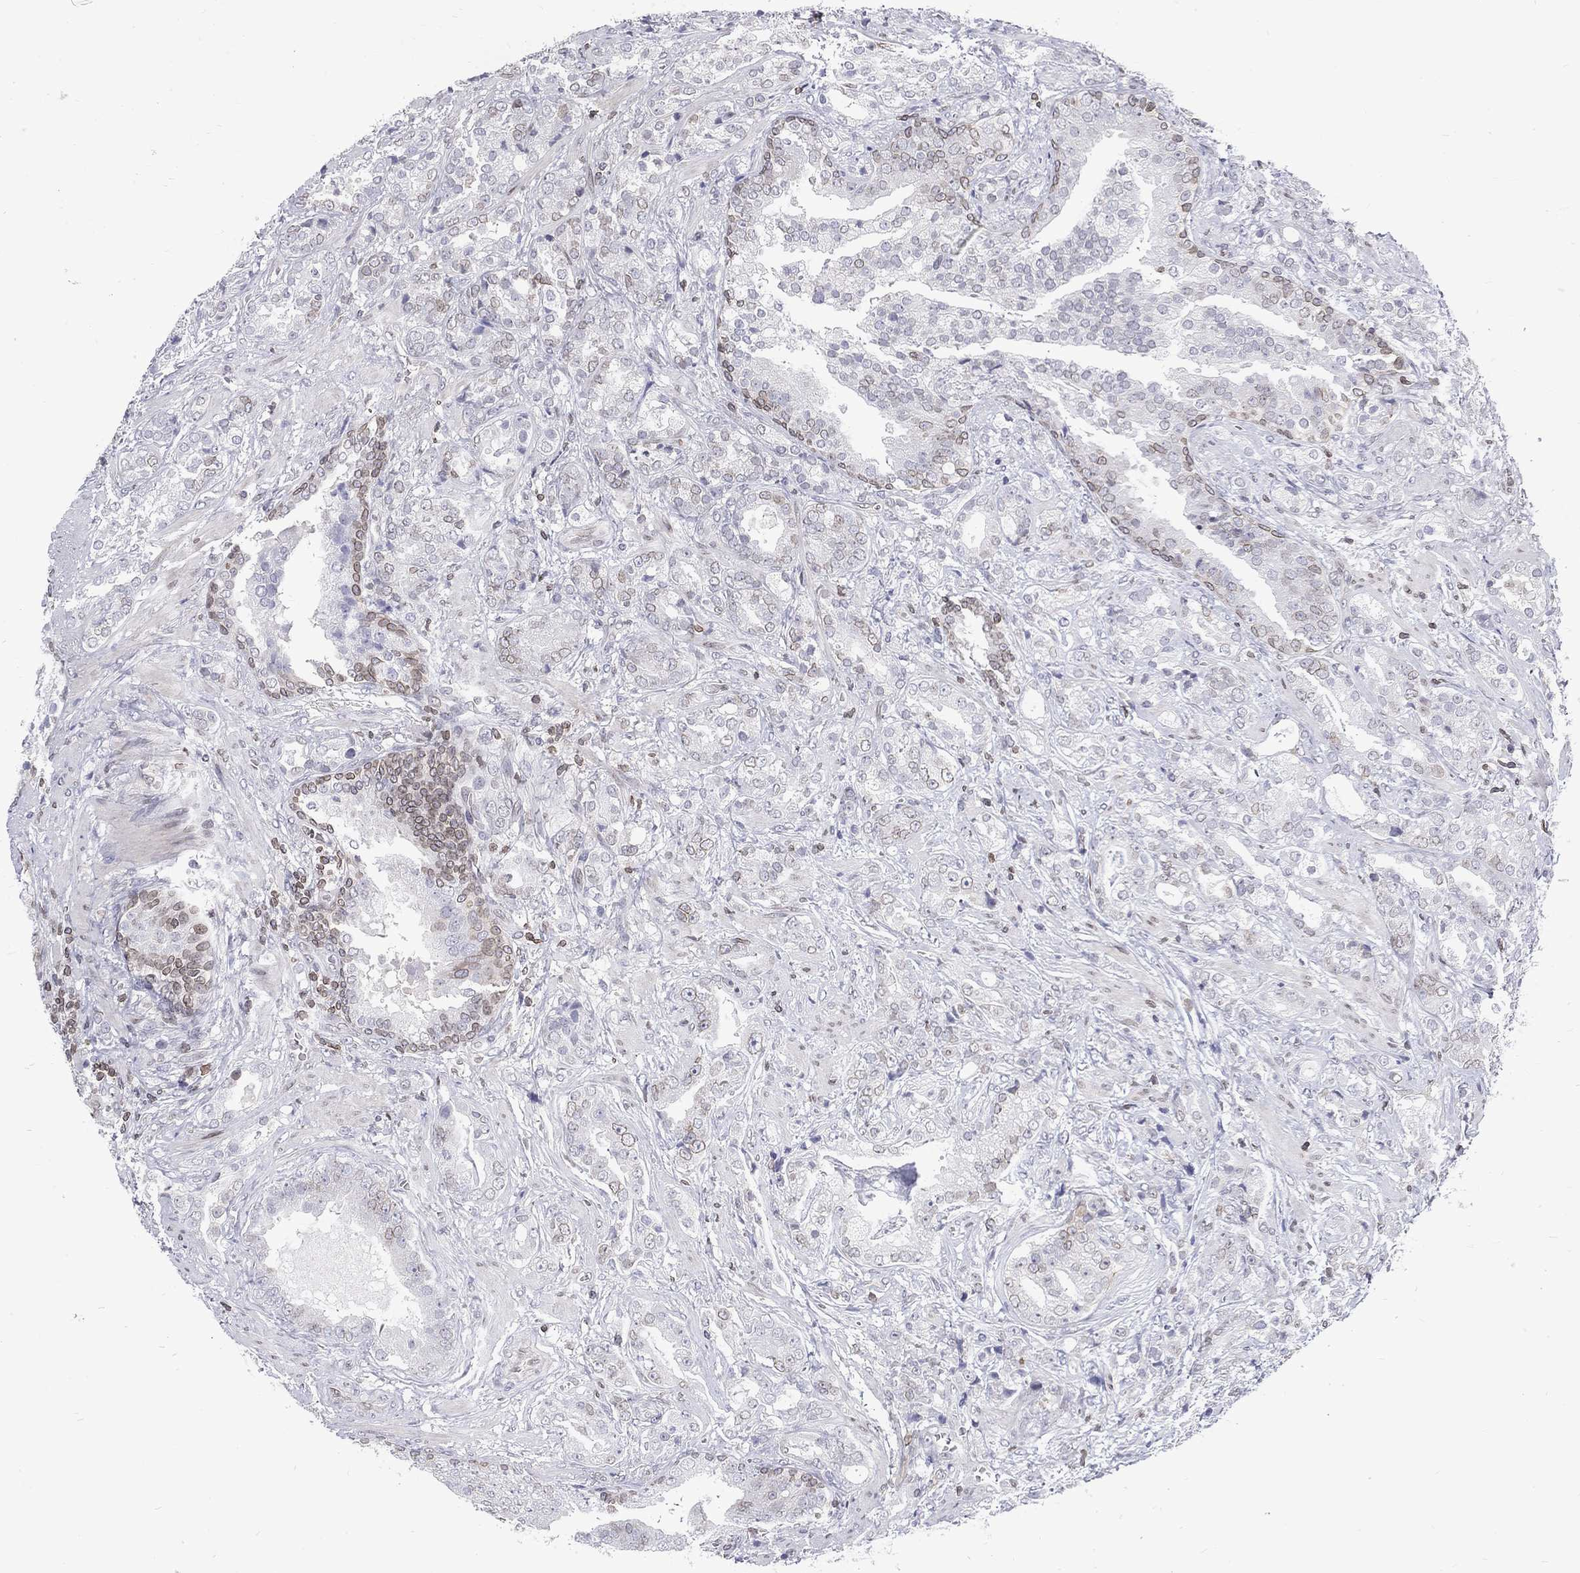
{"staining": {"intensity": "weak", "quantity": "<25%", "location": "nuclear"}, "tissue": "prostate cancer", "cell_type": "Tumor cells", "image_type": "cancer", "snomed": [{"axis": "morphology", "description": "Adenocarcinoma, NOS"}, {"axis": "topography", "description": "Prostate"}], "caption": "DAB (3,3'-diaminobenzidine) immunohistochemical staining of adenocarcinoma (prostate) reveals no significant staining in tumor cells. (DAB immunohistochemistry (IHC), high magnification).", "gene": "SLA", "patient": {"sex": "male", "age": 57}}